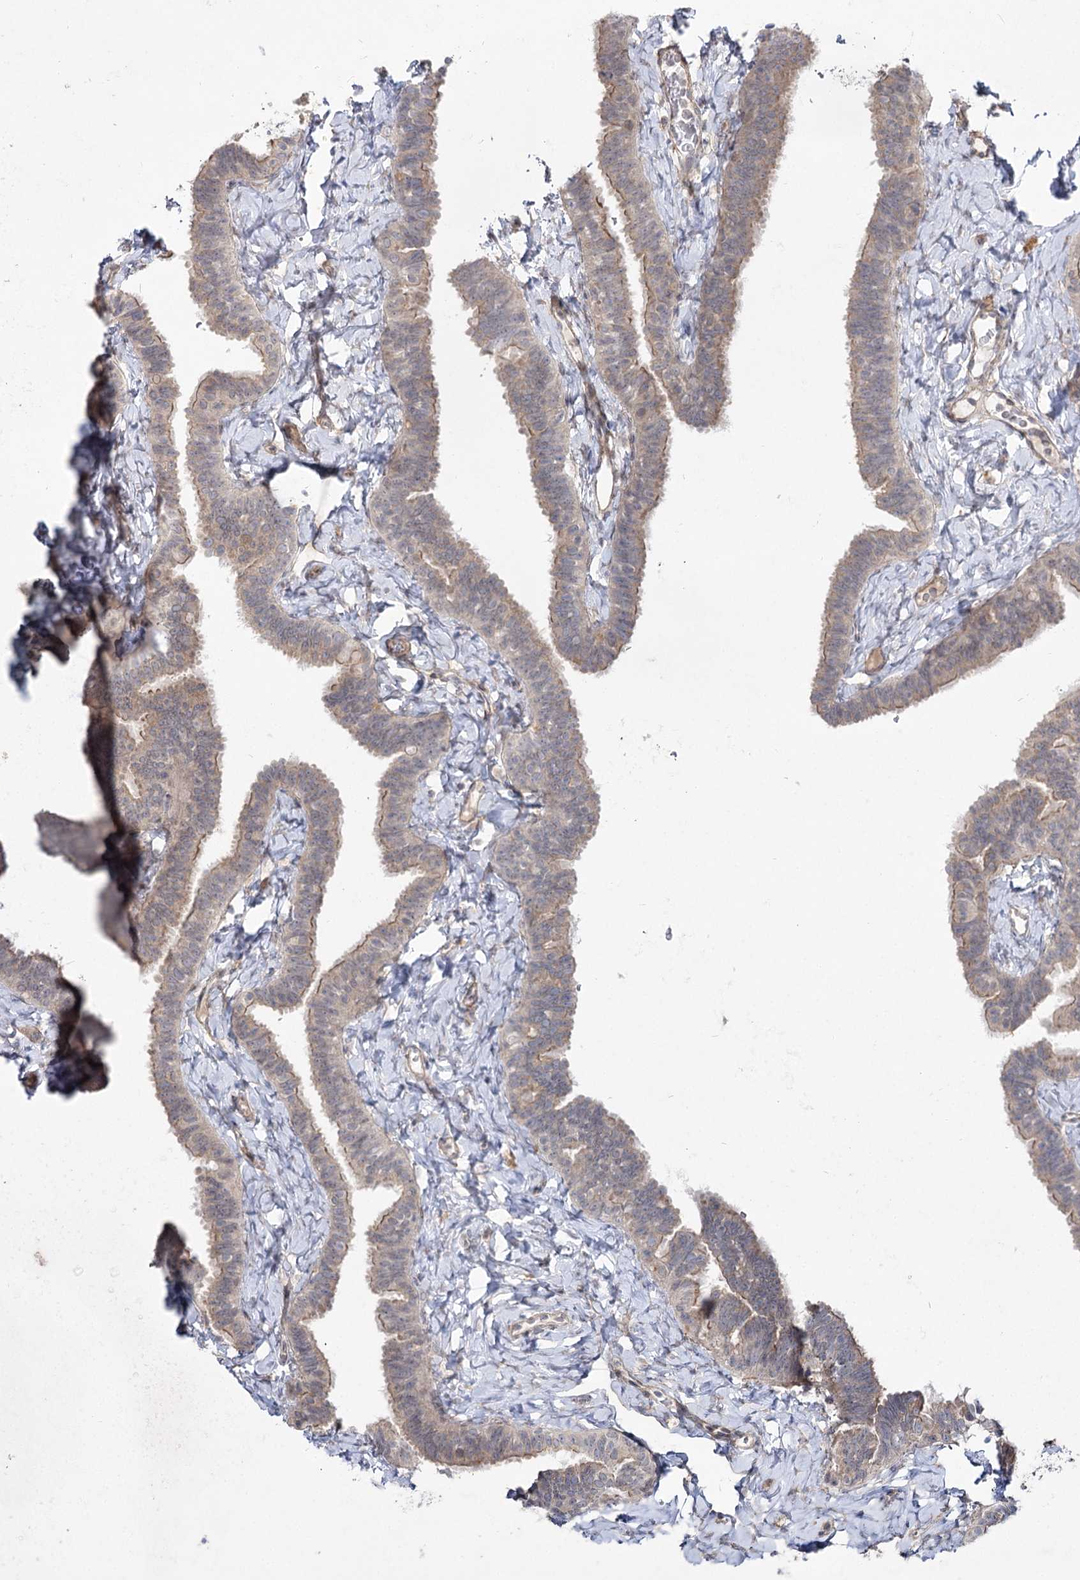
{"staining": {"intensity": "weak", "quantity": "25%-75%", "location": "cytoplasmic/membranous"}, "tissue": "fallopian tube", "cell_type": "Glandular cells", "image_type": "normal", "snomed": [{"axis": "morphology", "description": "Normal tissue, NOS"}, {"axis": "topography", "description": "Fallopian tube"}], "caption": "A brown stain shows weak cytoplasmic/membranous expression of a protein in glandular cells of normal human fallopian tube. Using DAB (3,3'-diaminobenzidine) (brown) and hematoxylin (blue) stains, captured at high magnification using brightfield microscopy.", "gene": "SH3BP5L", "patient": {"sex": "female", "age": 65}}